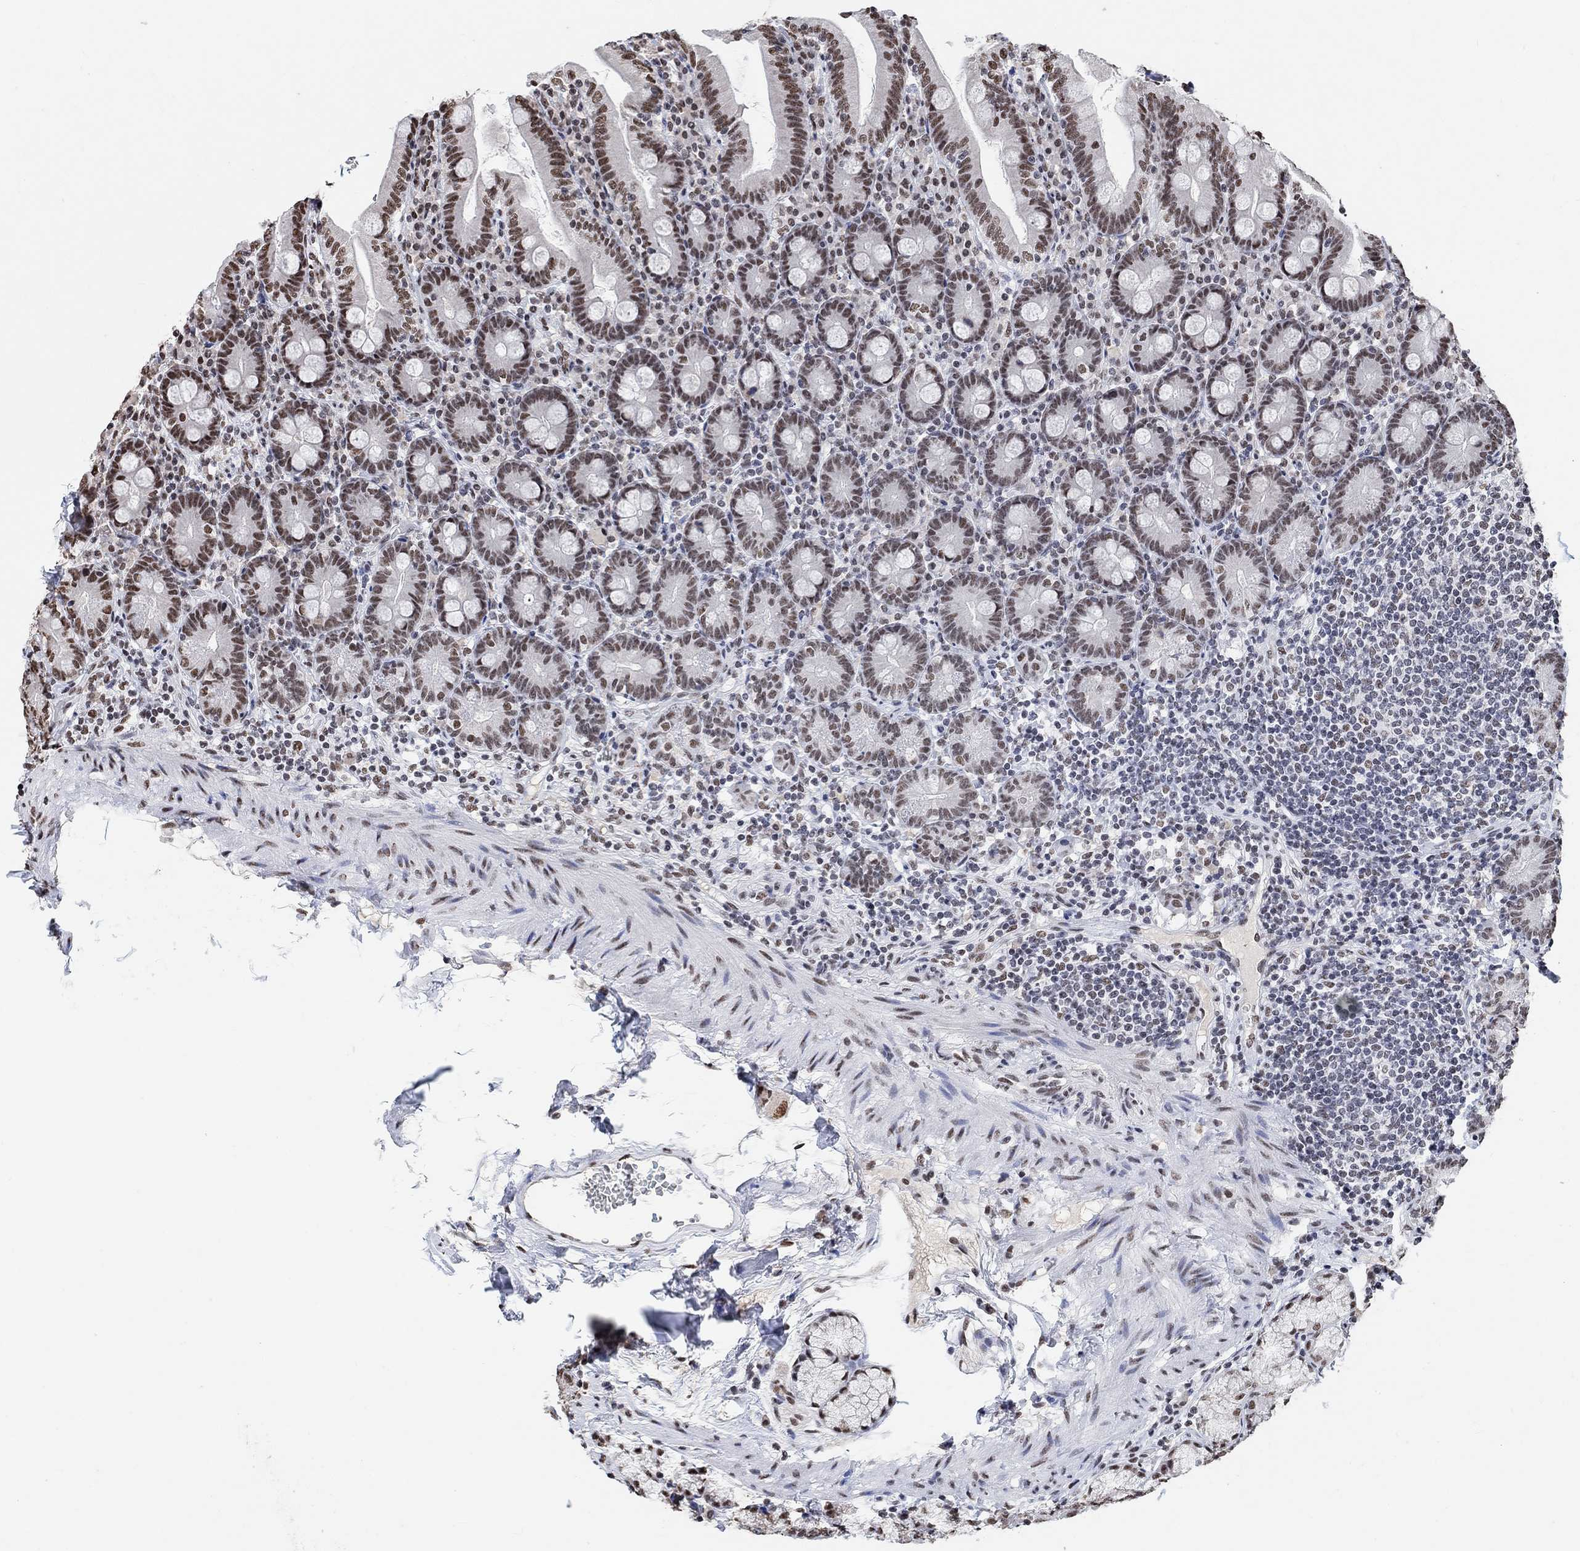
{"staining": {"intensity": "moderate", "quantity": ">75%", "location": "nuclear"}, "tissue": "duodenum", "cell_type": "Glandular cells", "image_type": "normal", "snomed": [{"axis": "morphology", "description": "Normal tissue, NOS"}, {"axis": "topography", "description": "Duodenum"}], "caption": "Protein staining of benign duodenum exhibits moderate nuclear expression in approximately >75% of glandular cells.", "gene": "USP39", "patient": {"sex": "female", "age": 67}}